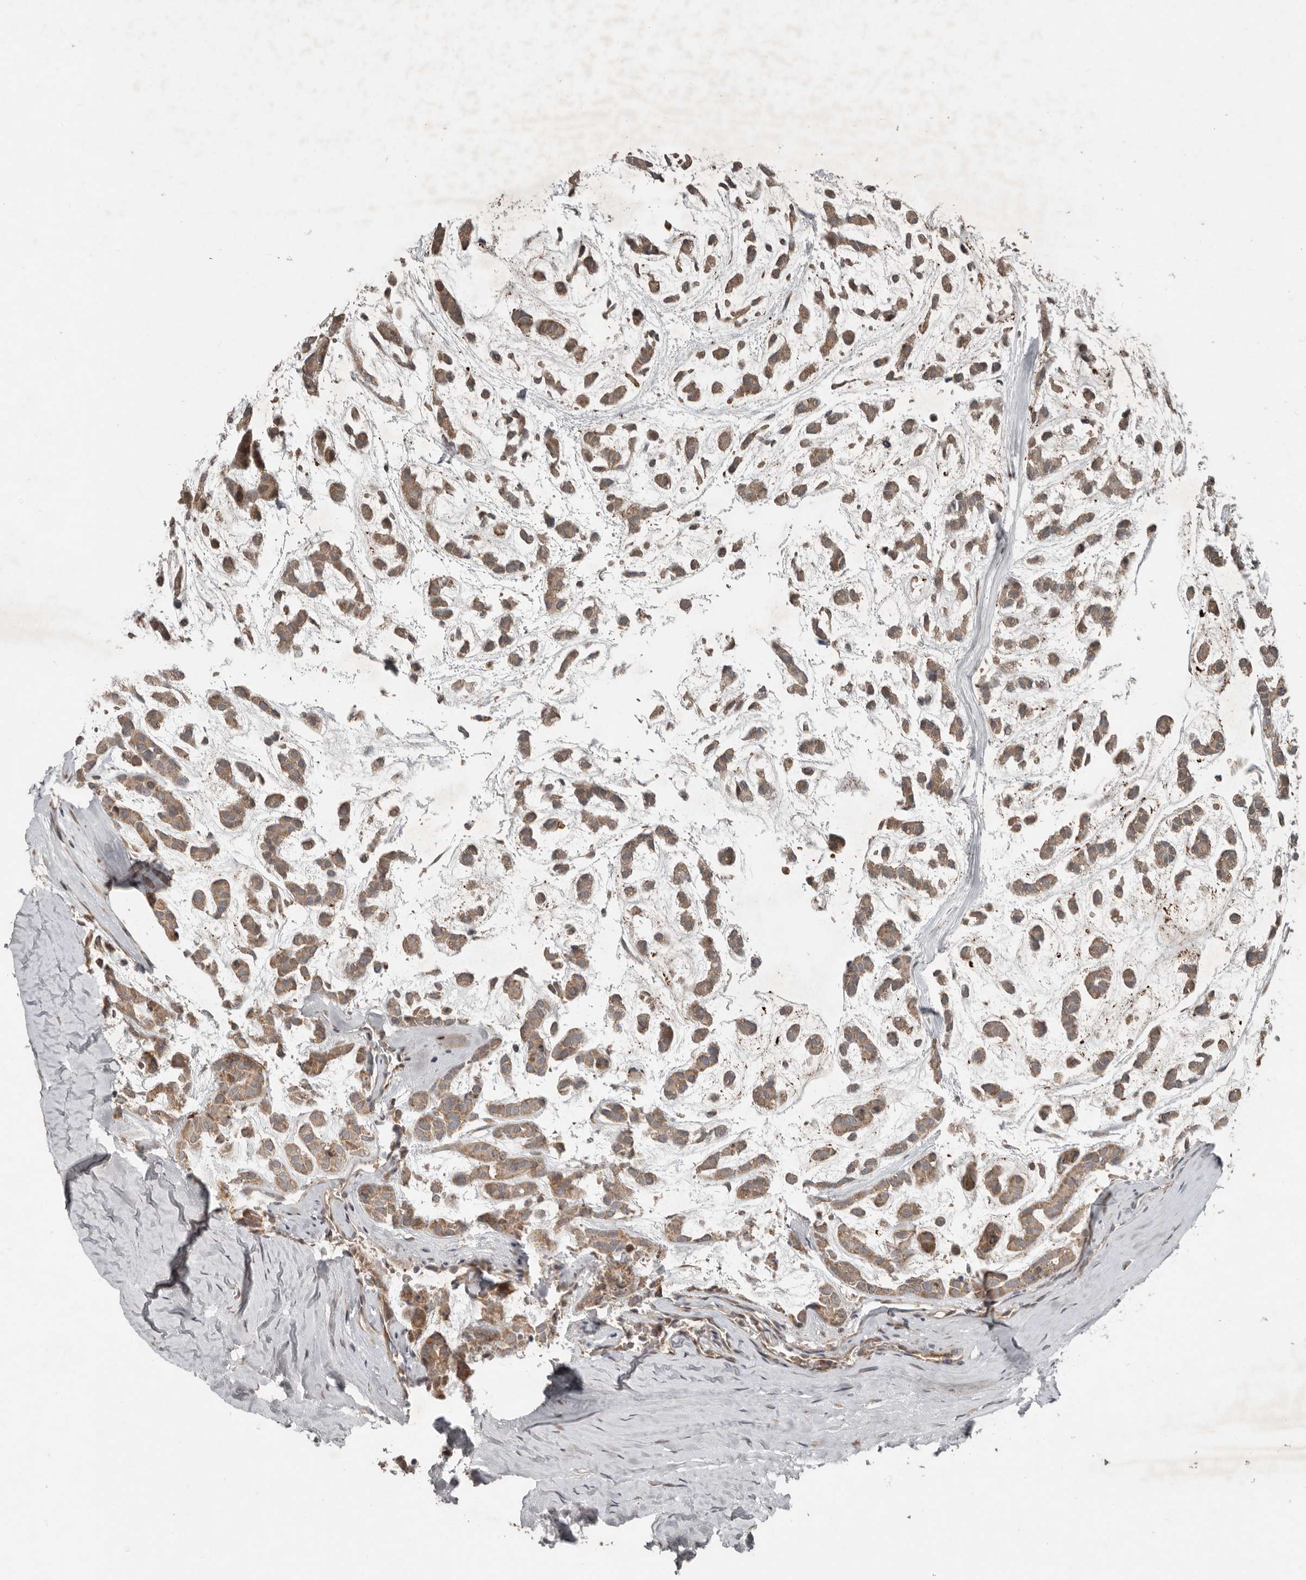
{"staining": {"intensity": "moderate", "quantity": ">75%", "location": "cytoplasmic/membranous"}, "tissue": "head and neck cancer", "cell_type": "Tumor cells", "image_type": "cancer", "snomed": [{"axis": "morphology", "description": "Adenocarcinoma, NOS"}, {"axis": "morphology", "description": "Adenoma, NOS"}, {"axis": "topography", "description": "Head-Neck"}], "caption": "A micrograph of human head and neck cancer stained for a protein displays moderate cytoplasmic/membranous brown staining in tumor cells.", "gene": "SLC6A7", "patient": {"sex": "female", "age": 55}}